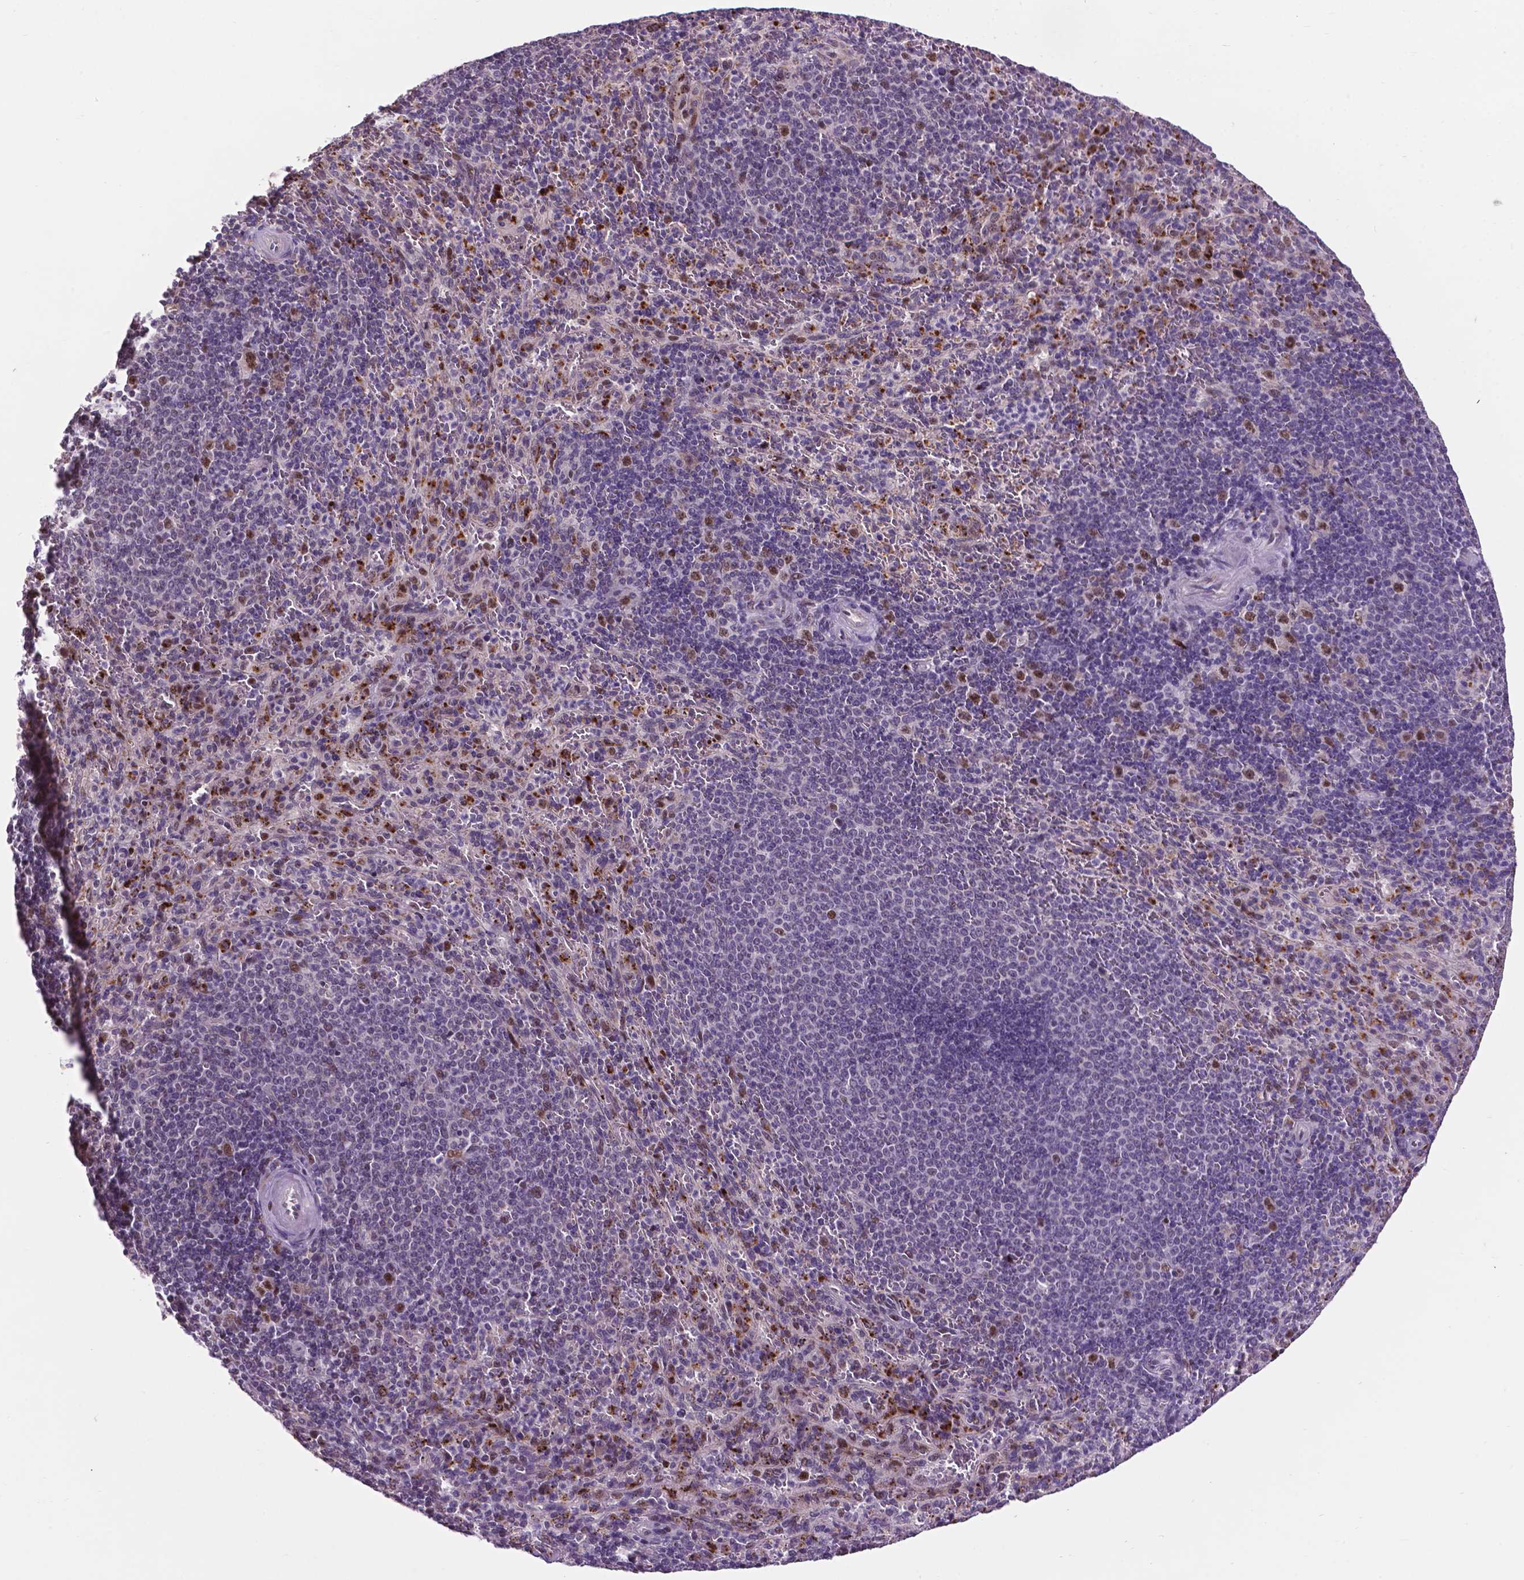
{"staining": {"intensity": "moderate", "quantity": "<25%", "location": "cytoplasmic/membranous,nuclear"}, "tissue": "spleen", "cell_type": "Cells in red pulp", "image_type": "normal", "snomed": [{"axis": "morphology", "description": "Normal tissue, NOS"}, {"axis": "topography", "description": "Spleen"}], "caption": "This histopathology image exhibits immunohistochemistry (IHC) staining of unremarkable human spleen, with low moderate cytoplasmic/membranous,nuclear positivity in about <25% of cells in red pulp.", "gene": "SMAD2", "patient": {"sex": "male", "age": 57}}